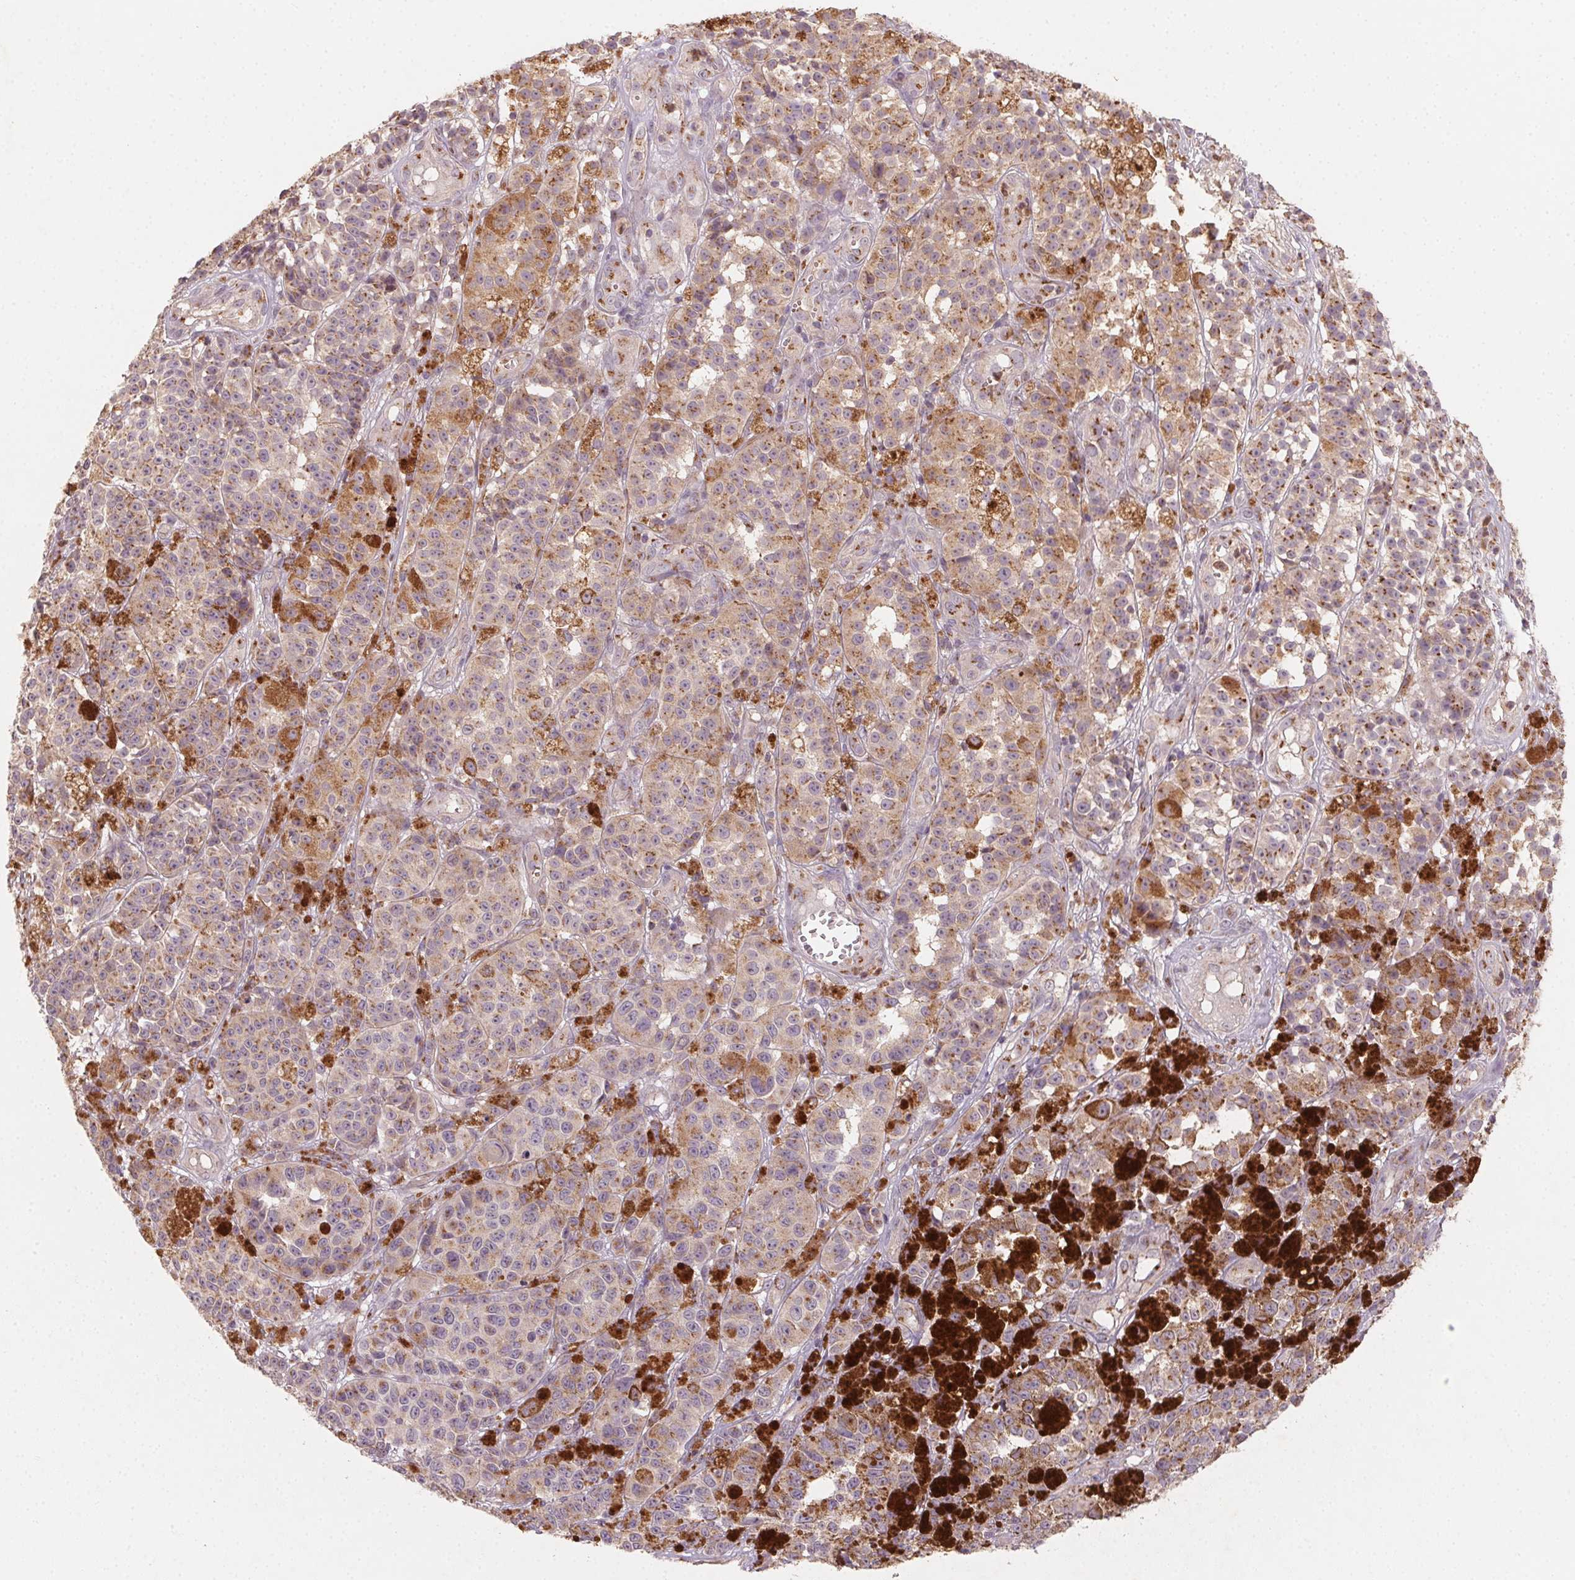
{"staining": {"intensity": "moderate", "quantity": ">75%", "location": "cytoplasmic/membranous"}, "tissue": "melanoma", "cell_type": "Tumor cells", "image_type": "cancer", "snomed": [{"axis": "morphology", "description": "Malignant melanoma, NOS"}, {"axis": "topography", "description": "Skin"}], "caption": "This photomicrograph demonstrates melanoma stained with immunohistochemistry (IHC) to label a protein in brown. The cytoplasmic/membranous of tumor cells show moderate positivity for the protein. Nuclei are counter-stained blue.", "gene": "AP1S1", "patient": {"sex": "female", "age": 58}}